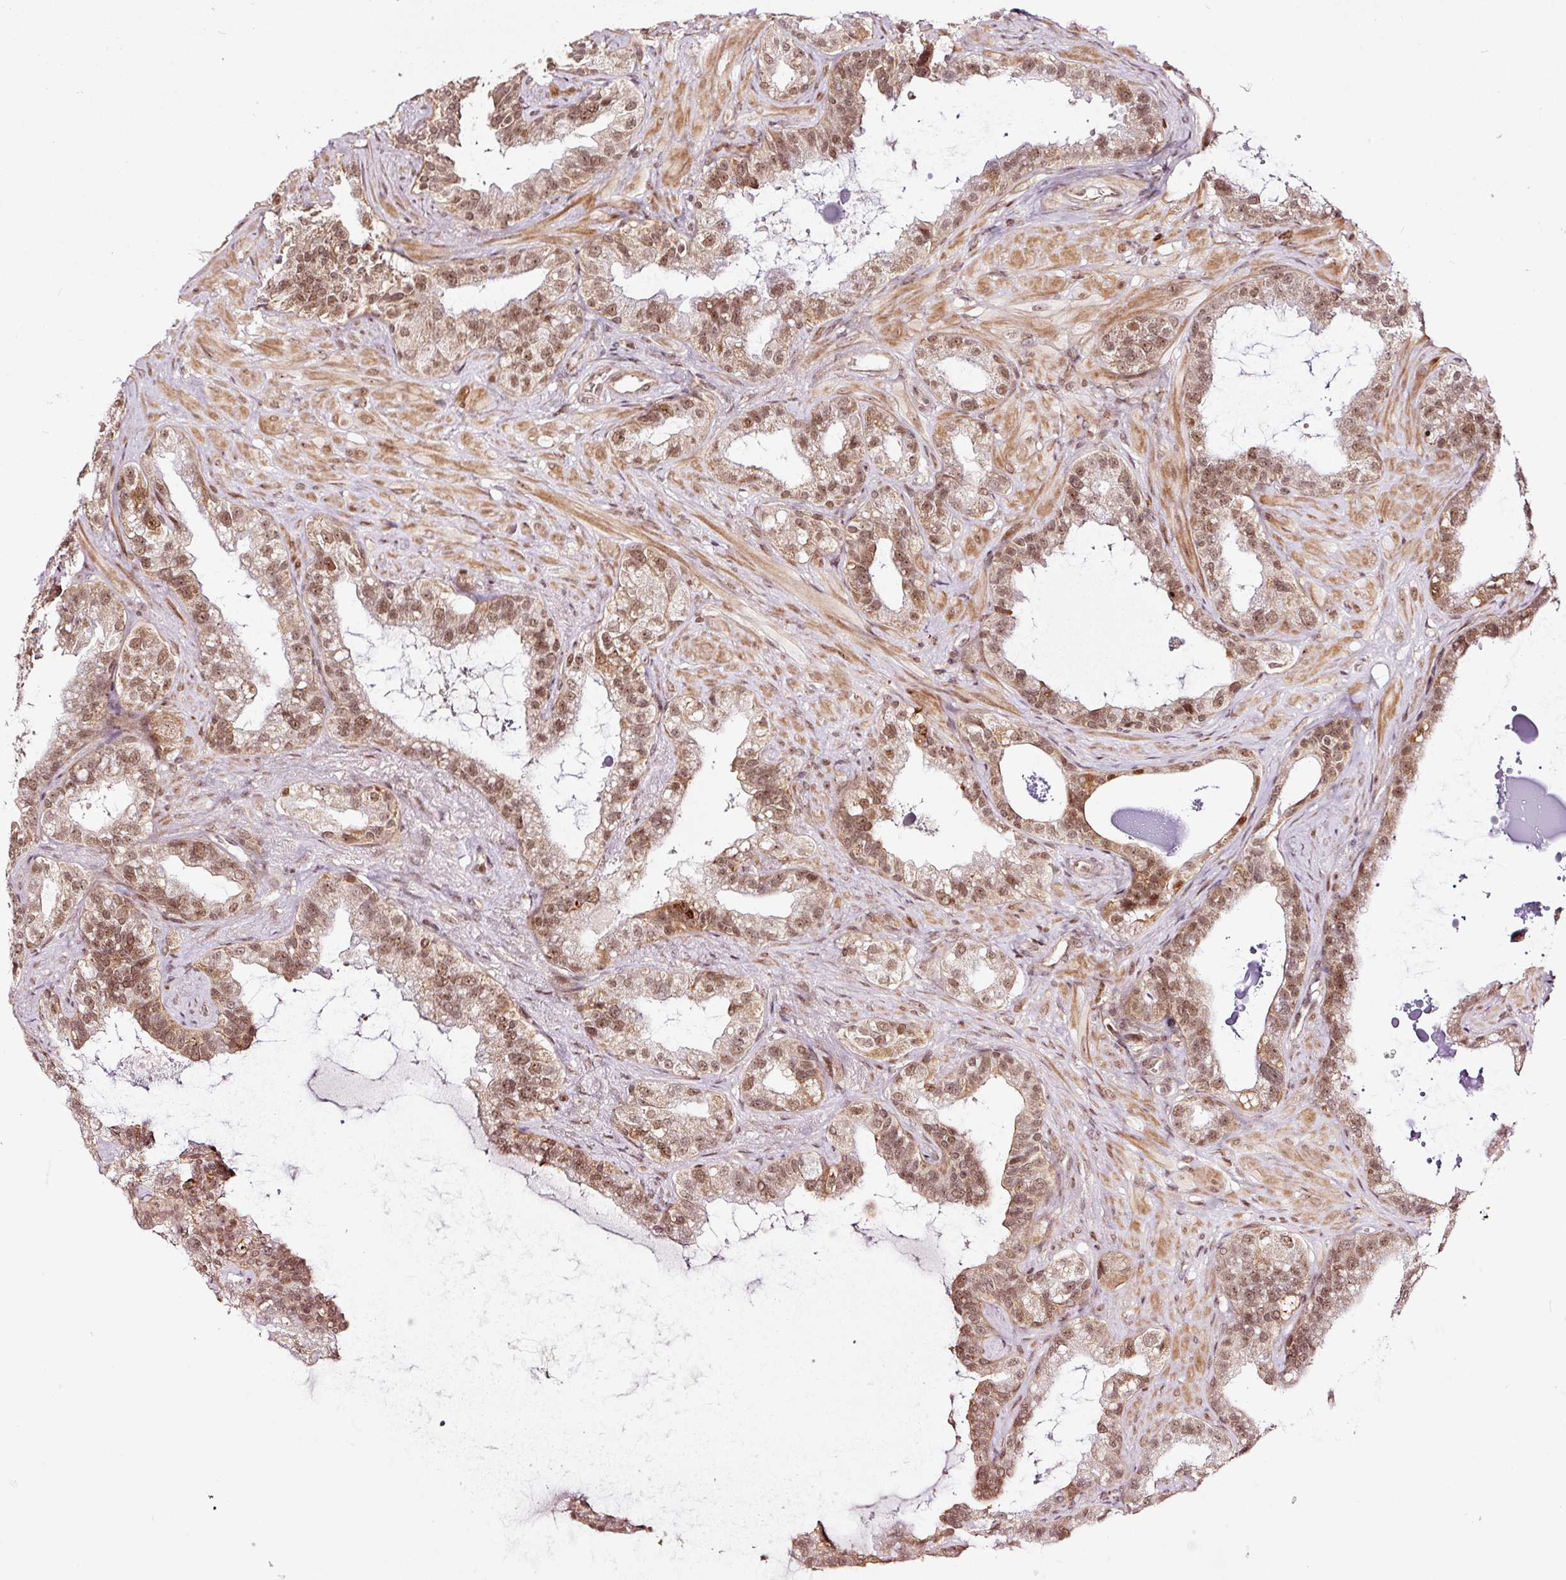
{"staining": {"intensity": "moderate", "quantity": ">75%", "location": "nuclear"}, "tissue": "seminal vesicle", "cell_type": "Glandular cells", "image_type": "normal", "snomed": [{"axis": "morphology", "description": "Normal tissue, NOS"}, {"axis": "topography", "description": "Seminal veicle"}, {"axis": "topography", "description": "Peripheral nerve tissue"}], "caption": "A photomicrograph showing moderate nuclear expression in about >75% of glandular cells in unremarkable seminal vesicle, as visualized by brown immunohistochemical staining.", "gene": "RFC4", "patient": {"sex": "male", "age": 76}}